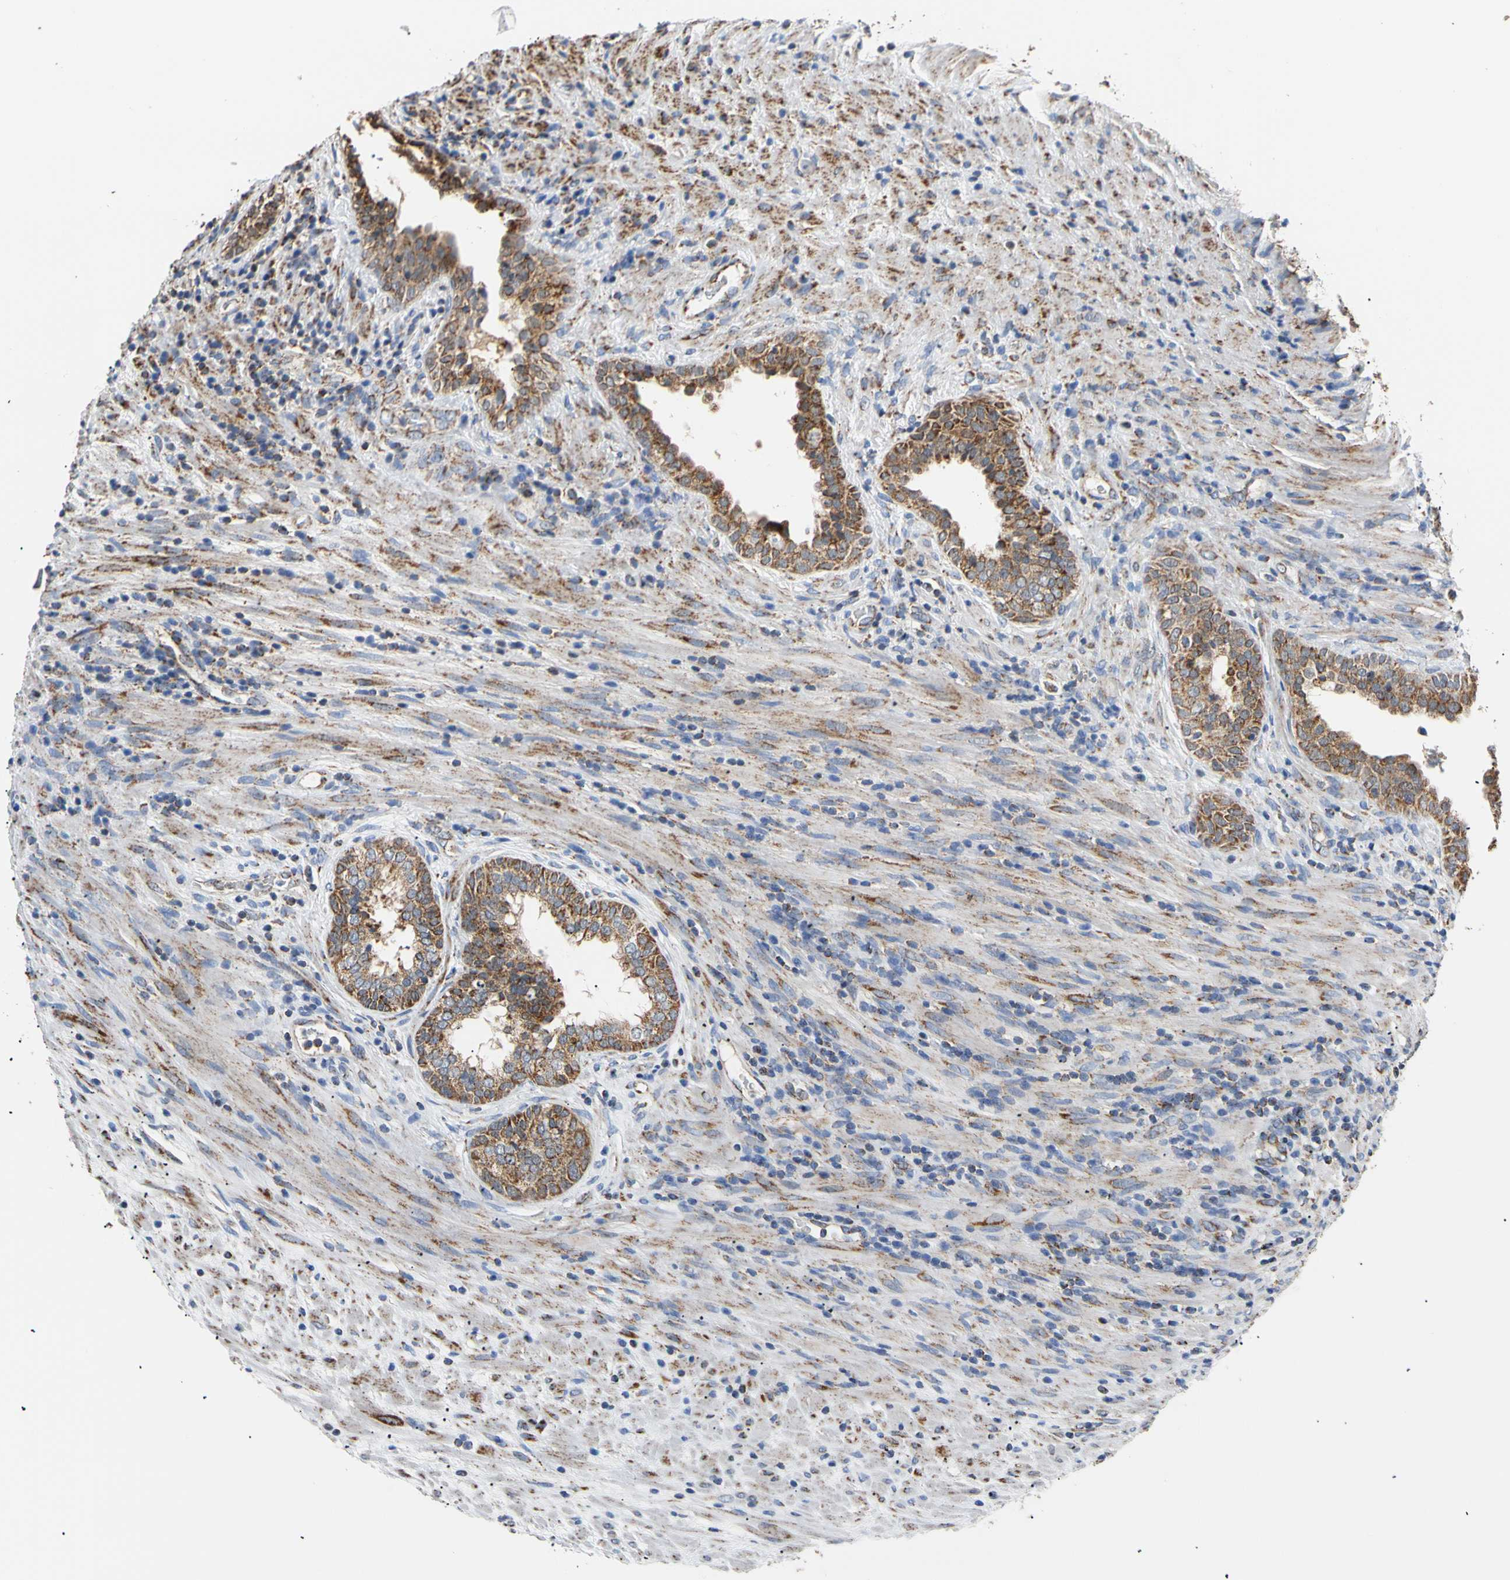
{"staining": {"intensity": "strong", "quantity": "<25%", "location": "cytoplasmic/membranous"}, "tissue": "prostate", "cell_type": "Glandular cells", "image_type": "normal", "snomed": [{"axis": "morphology", "description": "Normal tissue, NOS"}, {"axis": "topography", "description": "Prostate"}], "caption": "This histopathology image reveals immunohistochemistry (IHC) staining of benign human prostate, with medium strong cytoplasmic/membranous positivity in about <25% of glandular cells.", "gene": "ACAT1", "patient": {"sex": "male", "age": 76}}